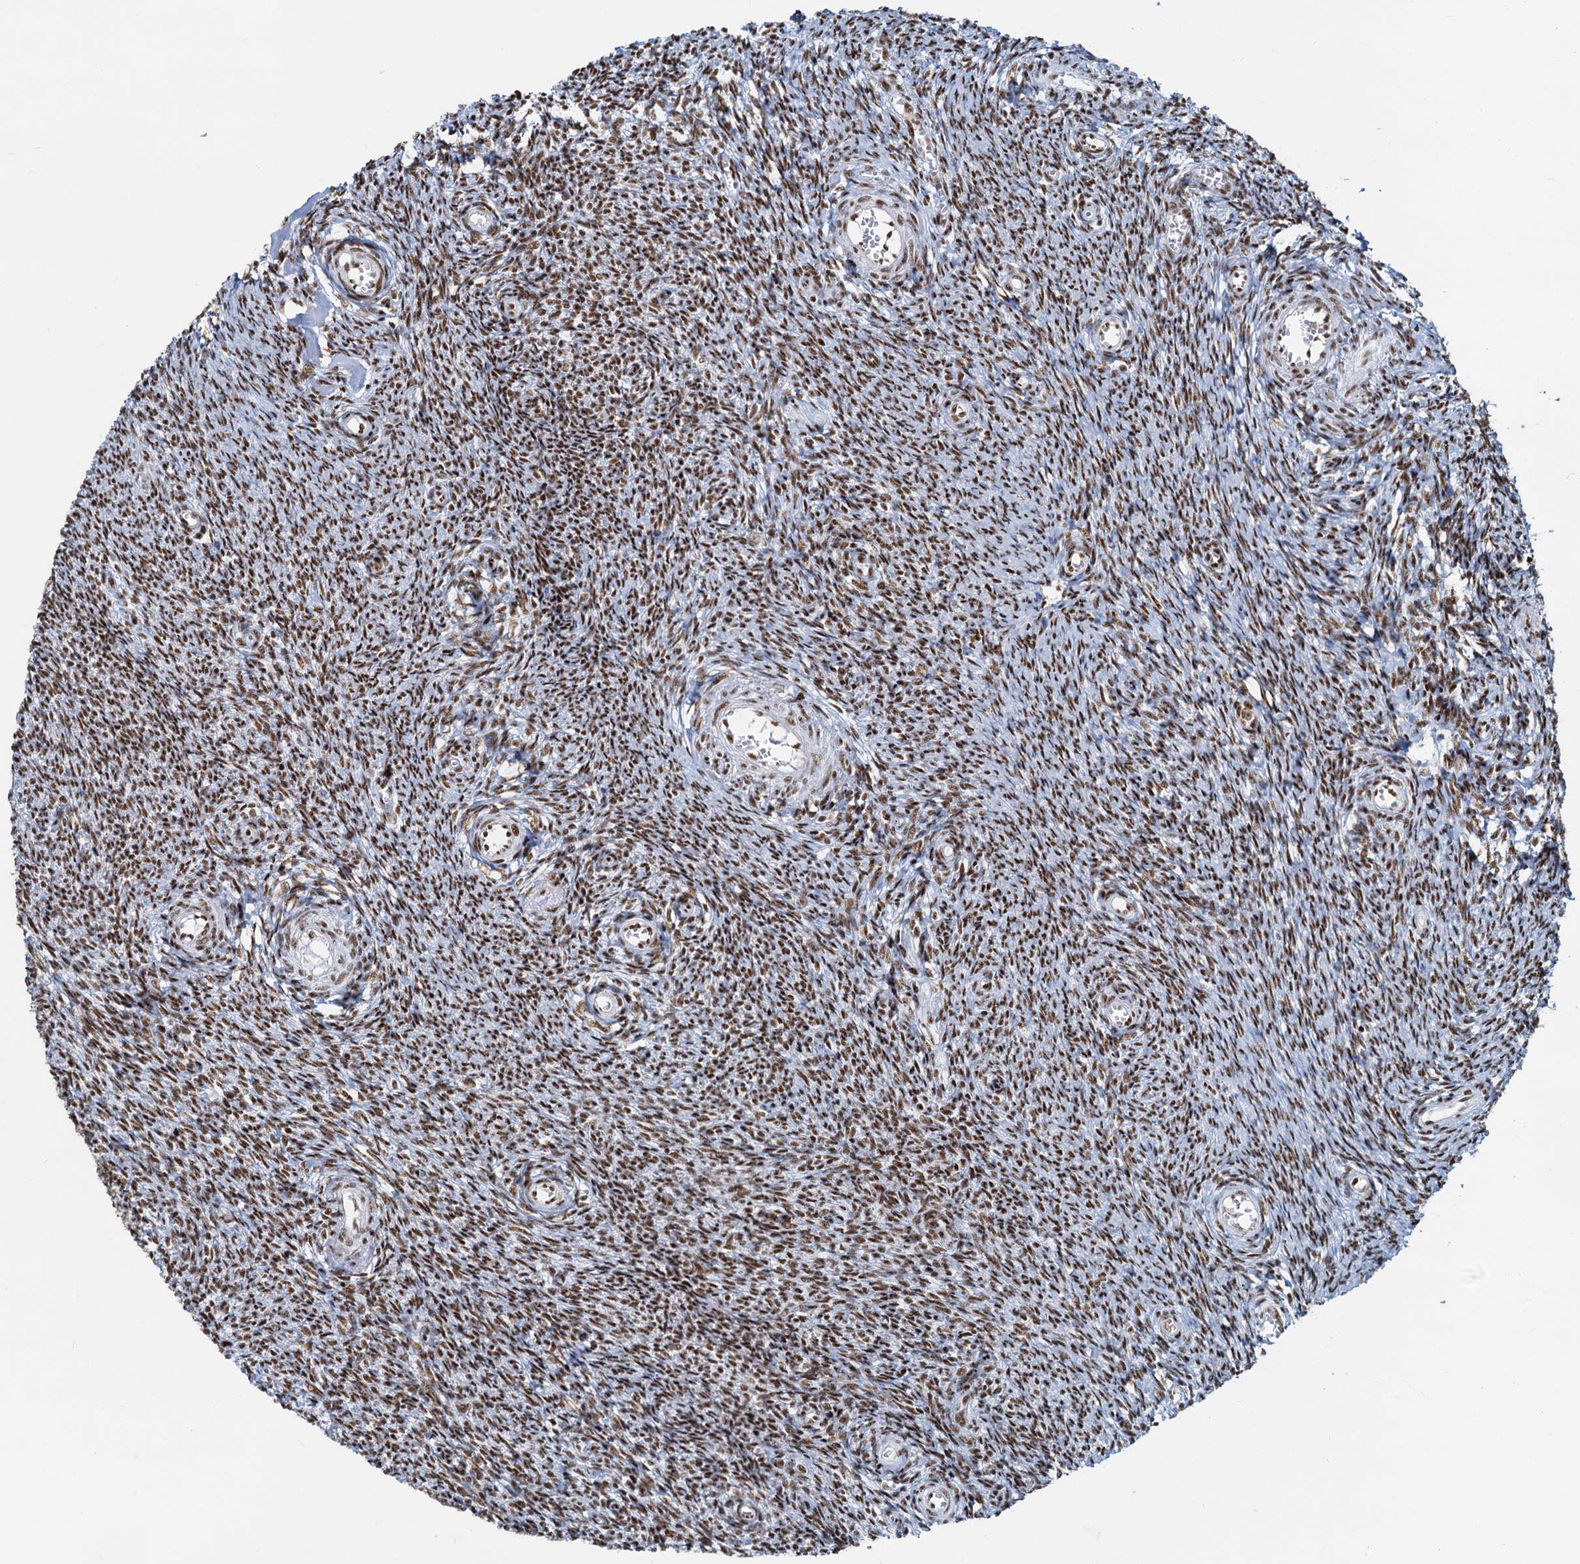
{"staining": {"intensity": "moderate", "quantity": ">75%", "location": "nuclear"}, "tissue": "ovary", "cell_type": "Ovarian stroma cells", "image_type": "normal", "snomed": [{"axis": "morphology", "description": "Normal tissue, NOS"}, {"axis": "topography", "description": "Ovary"}], "caption": "High-magnification brightfield microscopy of benign ovary stained with DAB (3,3'-diaminobenzidine) (brown) and counterstained with hematoxylin (blue). ovarian stroma cells exhibit moderate nuclear staining is identified in approximately>75% of cells. (brown staining indicates protein expression, while blue staining denotes nuclei).", "gene": "RBM26", "patient": {"sex": "female", "age": 44}}